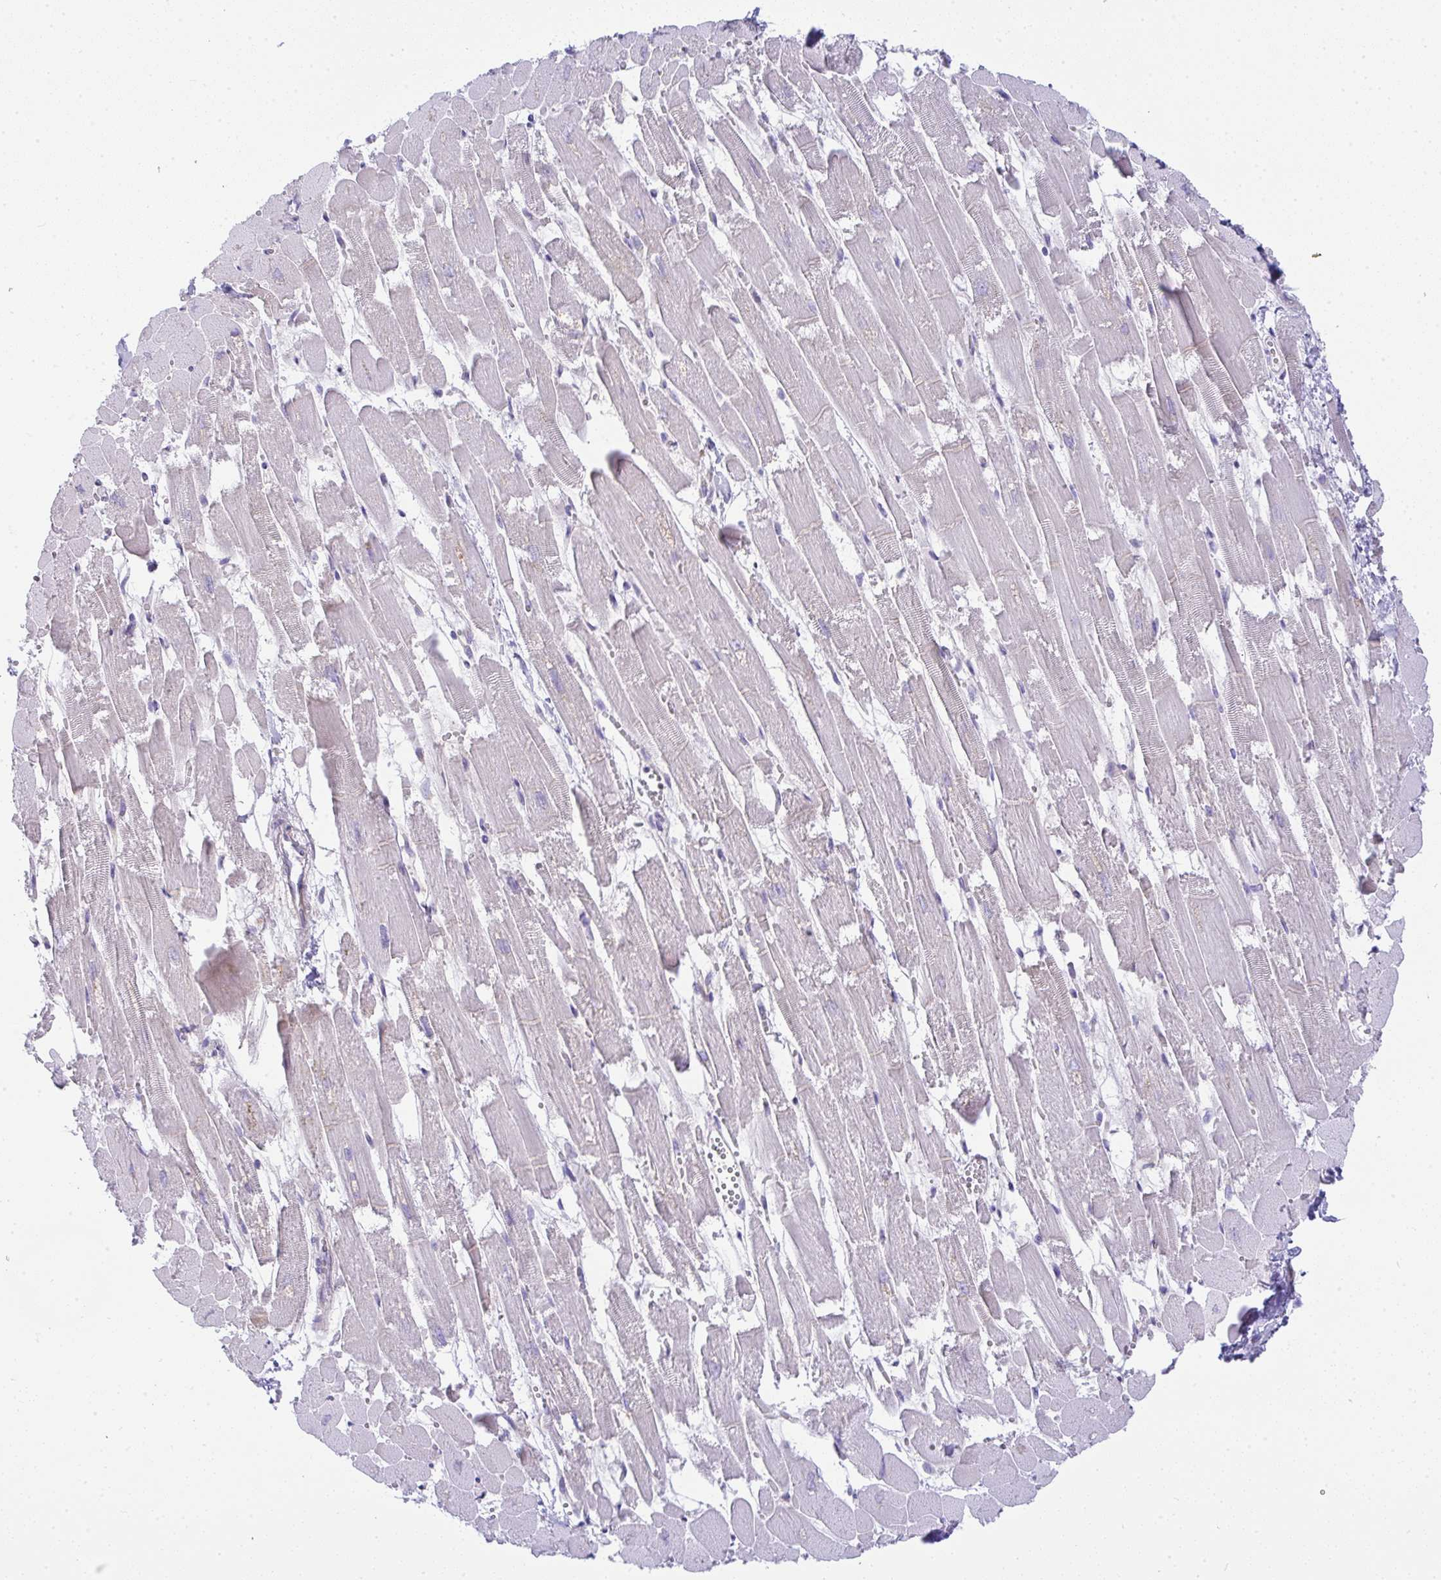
{"staining": {"intensity": "weak", "quantity": "<25%", "location": "cytoplasmic/membranous"}, "tissue": "heart muscle", "cell_type": "Cardiomyocytes", "image_type": "normal", "snomed": [{"axis": "morphology", "description": "Normal tissue, NOS"}, {"axis": "topography", "description": "Heart"}], "caption": "Immunohistochemistry of normal human heart muscle displays no staining in cardiomyocytes. (Brightfield microscopy of DAB (3,3'-diaminobenzidine) IHC at high magnification).", "gene": "FAM177A1", "patient": {"sex": "female", "age": 52}}